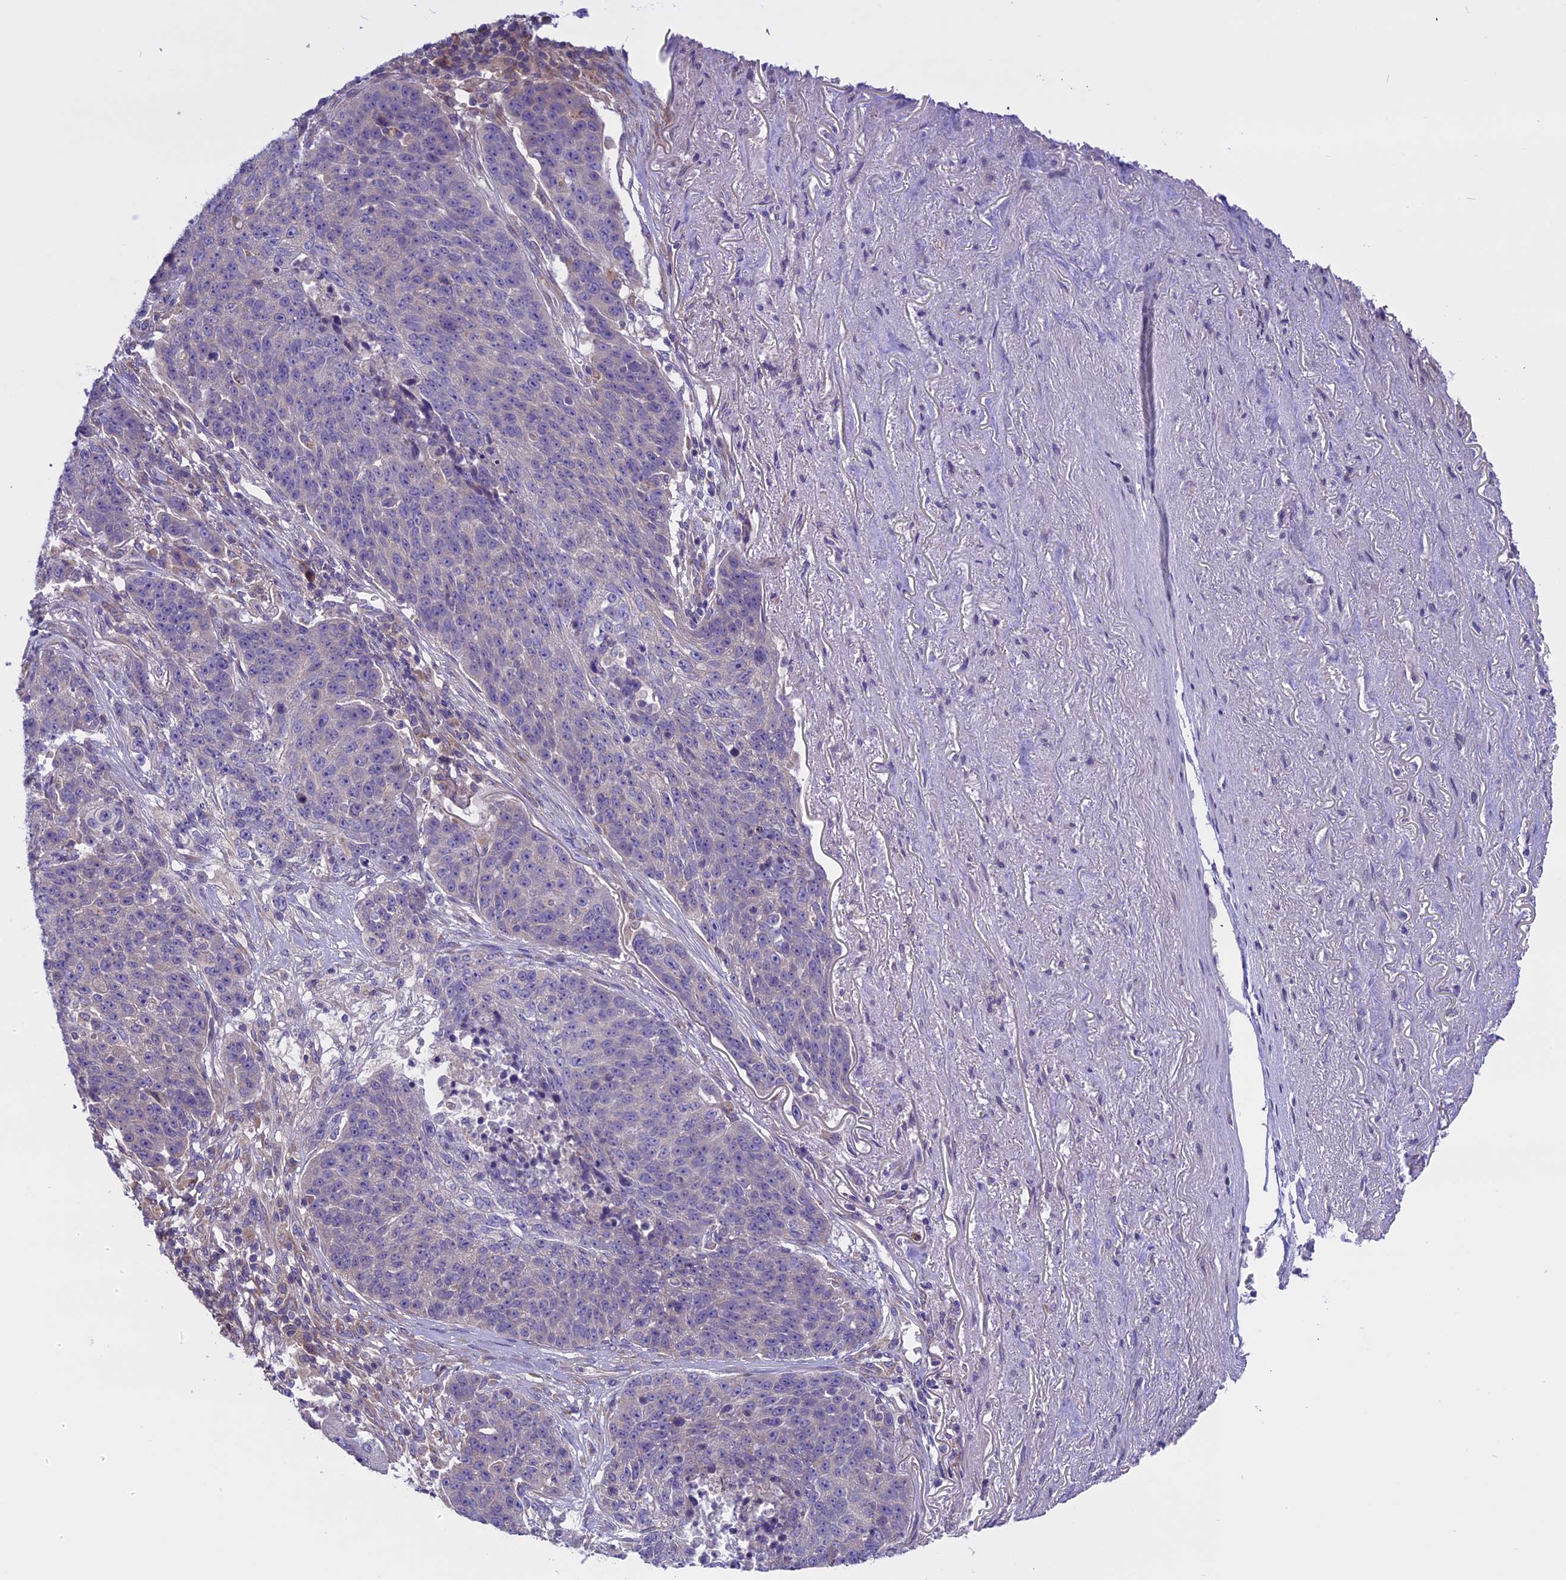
{"staining": {"intensity": "negative", "quantity": "none", "location": "none"}, "tissue": "lung cancer", "cell_type": "Tumor cells", "image_type": "cancer", "snomed": [{"axis": "morphology", "description": "Normal tissue, NOS"}, {"axis": "morphology", "description": "Squamous cell carcinoma, NOS"}, {"axis": "topography", "description": "Lymph node"}, {"axis": "topography", "description": "Lung"}], "caption": "A high-resolution image shows immunohistochemistry staining of squamous cell carcinoma (lung), which shows no significant positivity in tumor cells. (Immunohistochemistry (ihc), brightfield microscopy, high magnification).", "gene": "DCTN5", "patient": {"sex": "male", "age": 66}}